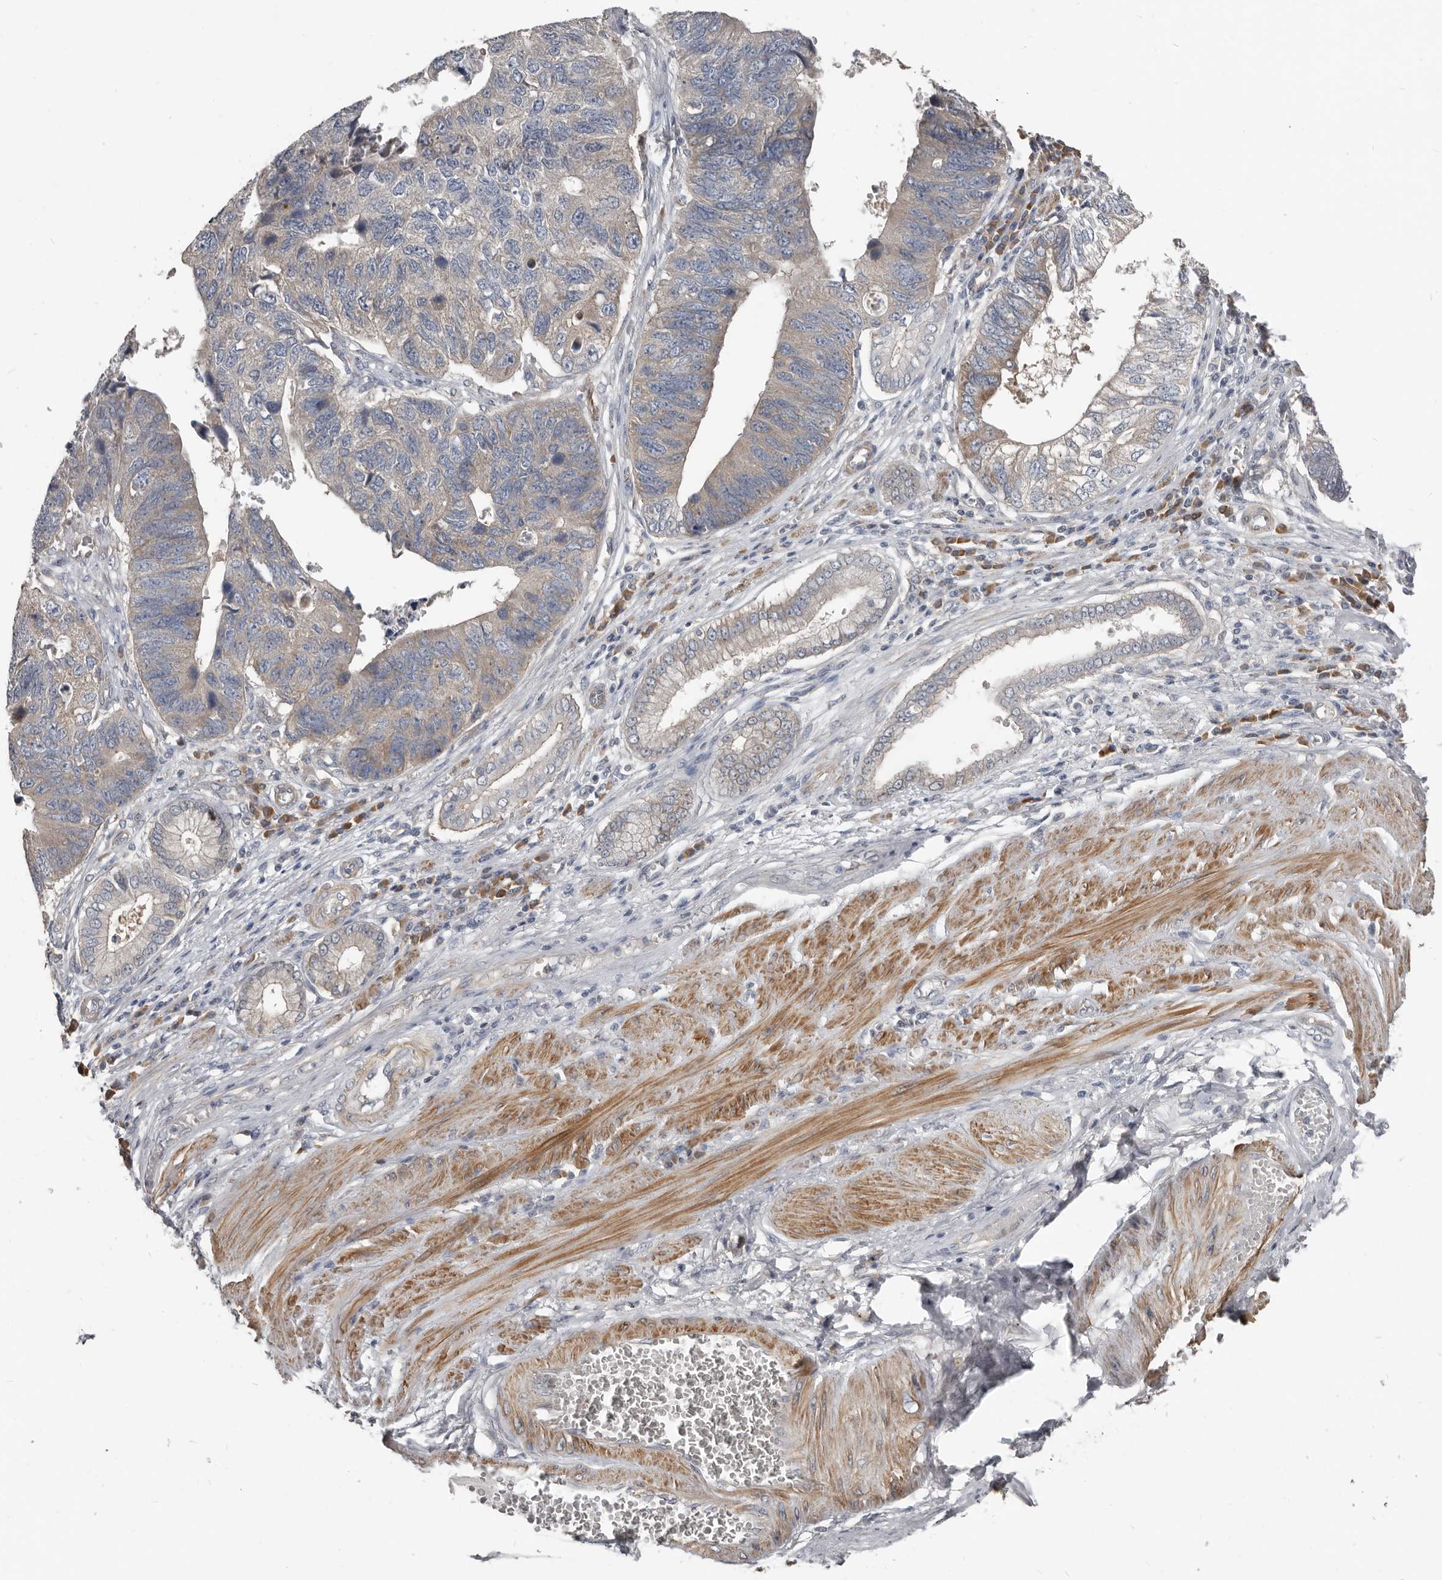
{"staining": {"intensity": "weak", "quantity": "<25%", "location": "cytoplasmic/membranous"}, "tissue": "stomach cancer", "cell_type": "Tumor cells", "image_type": "cancer", "snomed": [{"axis": "morphology", "description": "Adenocarcinoma, NOS"}, {"axis": "topography", "description": "Stomach"}], "caption": "High power microscopy micrograph of an IHC micrograph of adenocarcinoma (stomach), revealing no significant expression in tumor cells. The staining was performed using DAB (3,3'-diaminobenzidine) to visualize the protein expression in brown, while the nuclei were stained in blue with hematoxylin (Magnification: 20x).", "gene": "AKNAD1", "patient": {"sex": "male", "age": 59}}